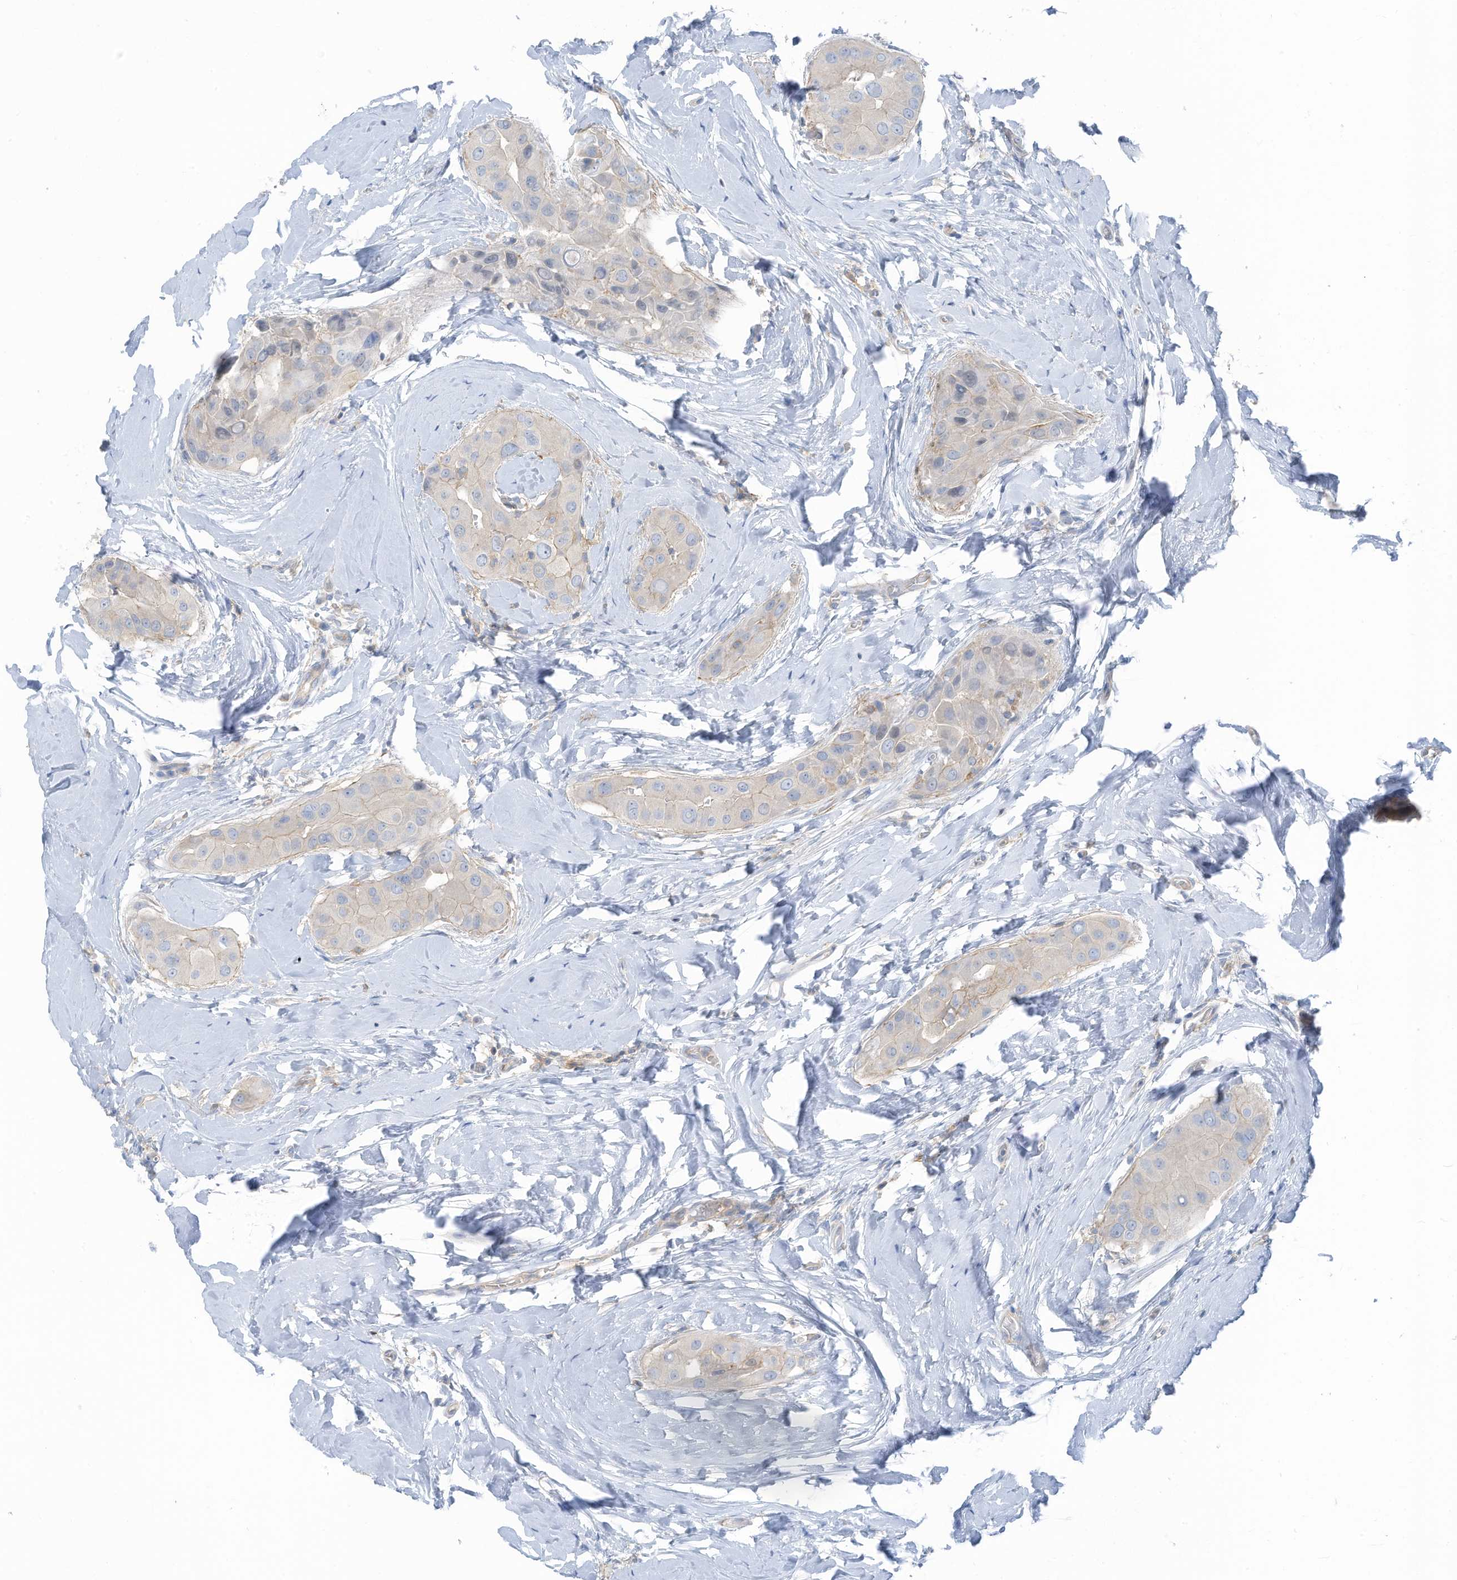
{"staining": {"intensity": "negative", "quantity": "none", "location": "none"}, "tissue": "thyroid cancer", "cell_type": "Tumor cells", "image_type": "cancer", "snomed": [{"axis": "morphology", "description": "Papillary adenocarcinoma, NOS"}, {"axis": "topography", "description": "Thyroid gland"}], "caption": "There is no significant positivity in tumor cells of thyroid cancer (papillary adenocarcinoma). The staining was performed using DAB (3,3'-diaminobenzidine) to visualize the protein expression in brown, while the nuclei were stained in blue with hematoxylin (Magnification: 20x).", "gene": "ZNF846", "patient": {"sex": "male", "age": 33}}